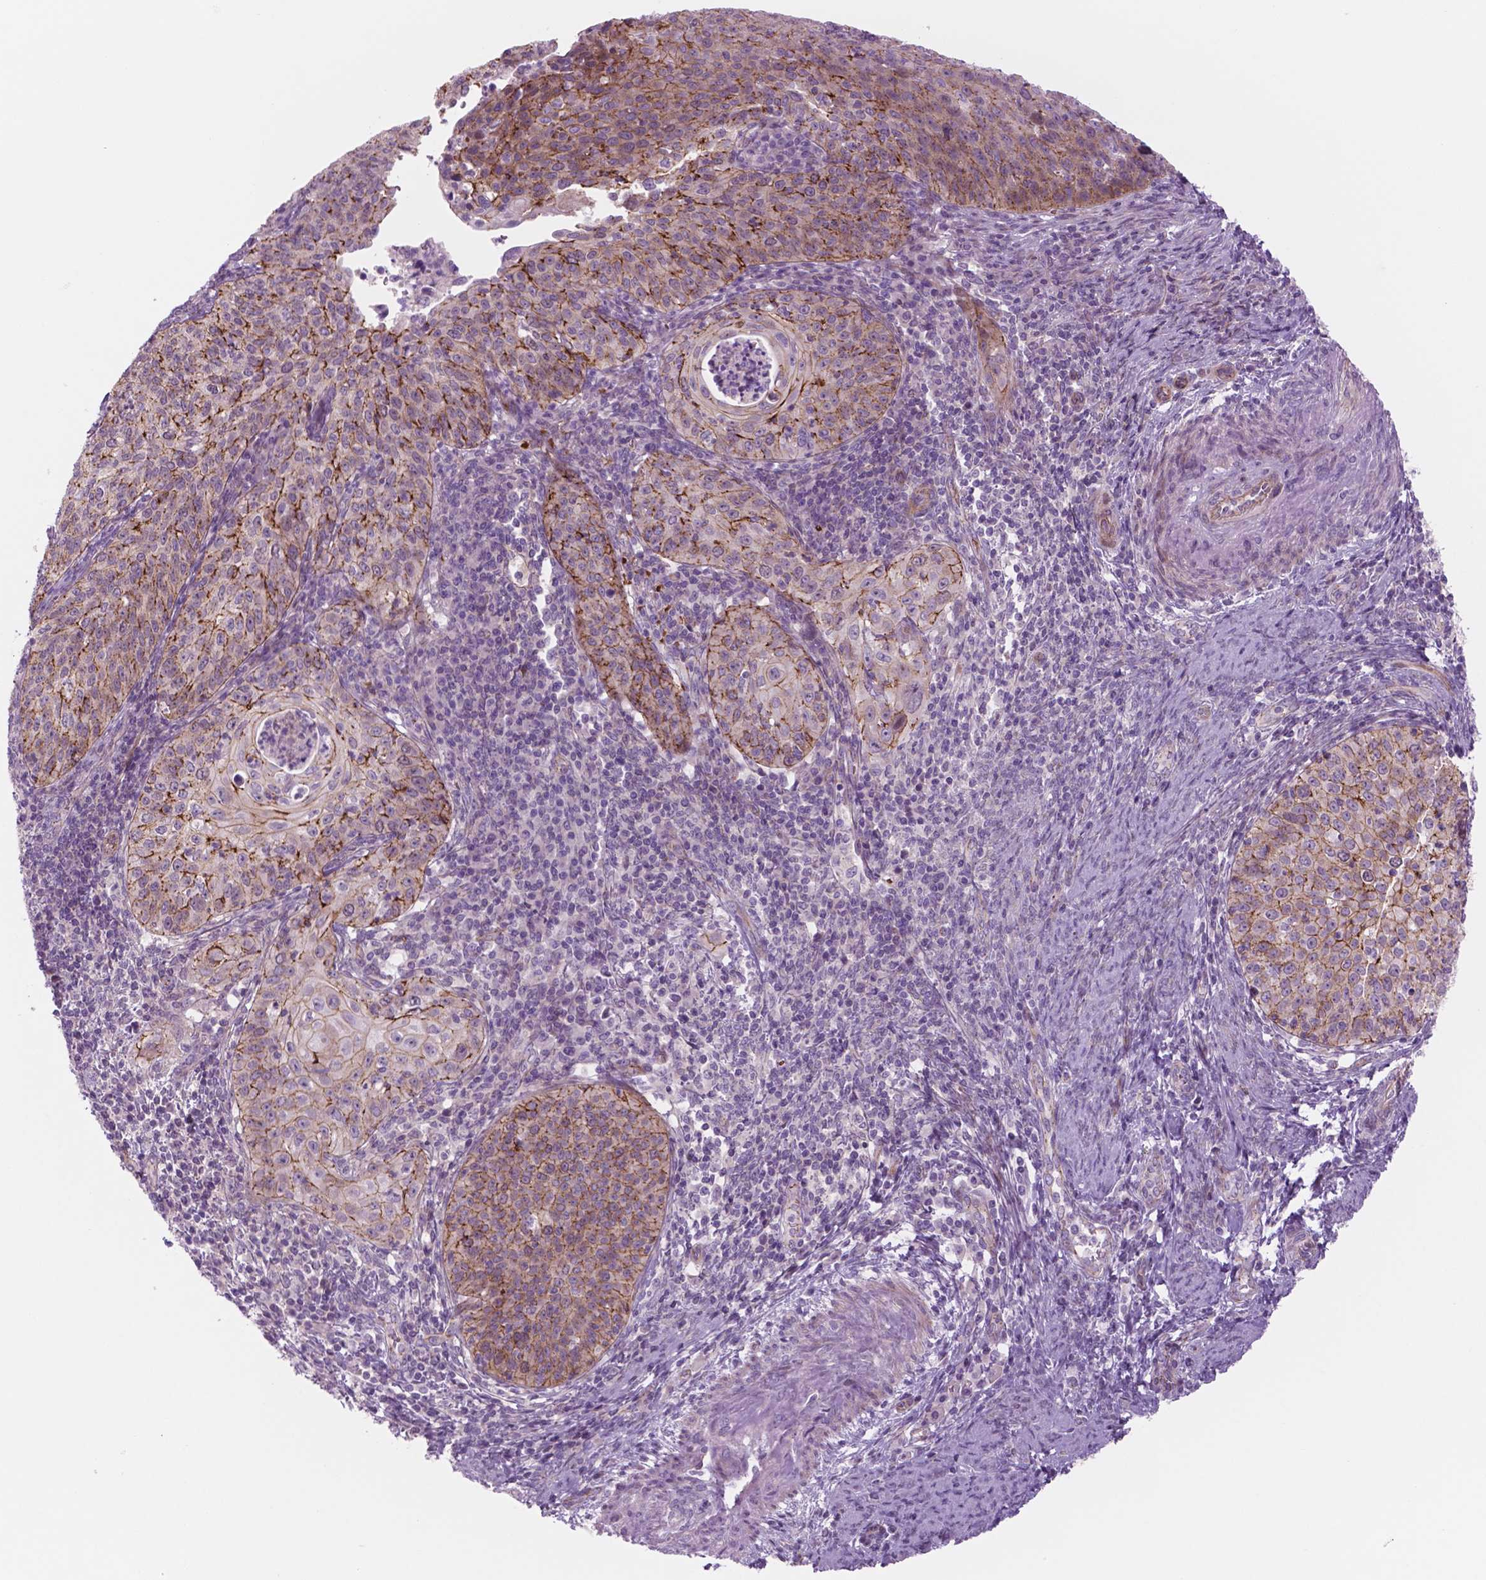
{"staining": {"intensity": "moderate", "quantity": "25%-75%", "location": "cytoplasmic/membranous"}, "tissue": "cervical cancer", "cell_type": "Tumor cells", "image_type": "cancer", "snomed": [{"axis": "morphology", "description": "Squamous cell carcinoma, NOS"}, {"axis": "topography", "description": "Cervix"}], "caption": "Immunohistochemistry (IHC) (DAB (3,3'-diaminobenzidine)) staining of squamous cell carcinoma (cervical) displays moderate cytoplasmic/membranous protein staining in about 25%-75% of tumor cells.", "gene": "RND3", "patient": {"sex": "female", "age": 30}}